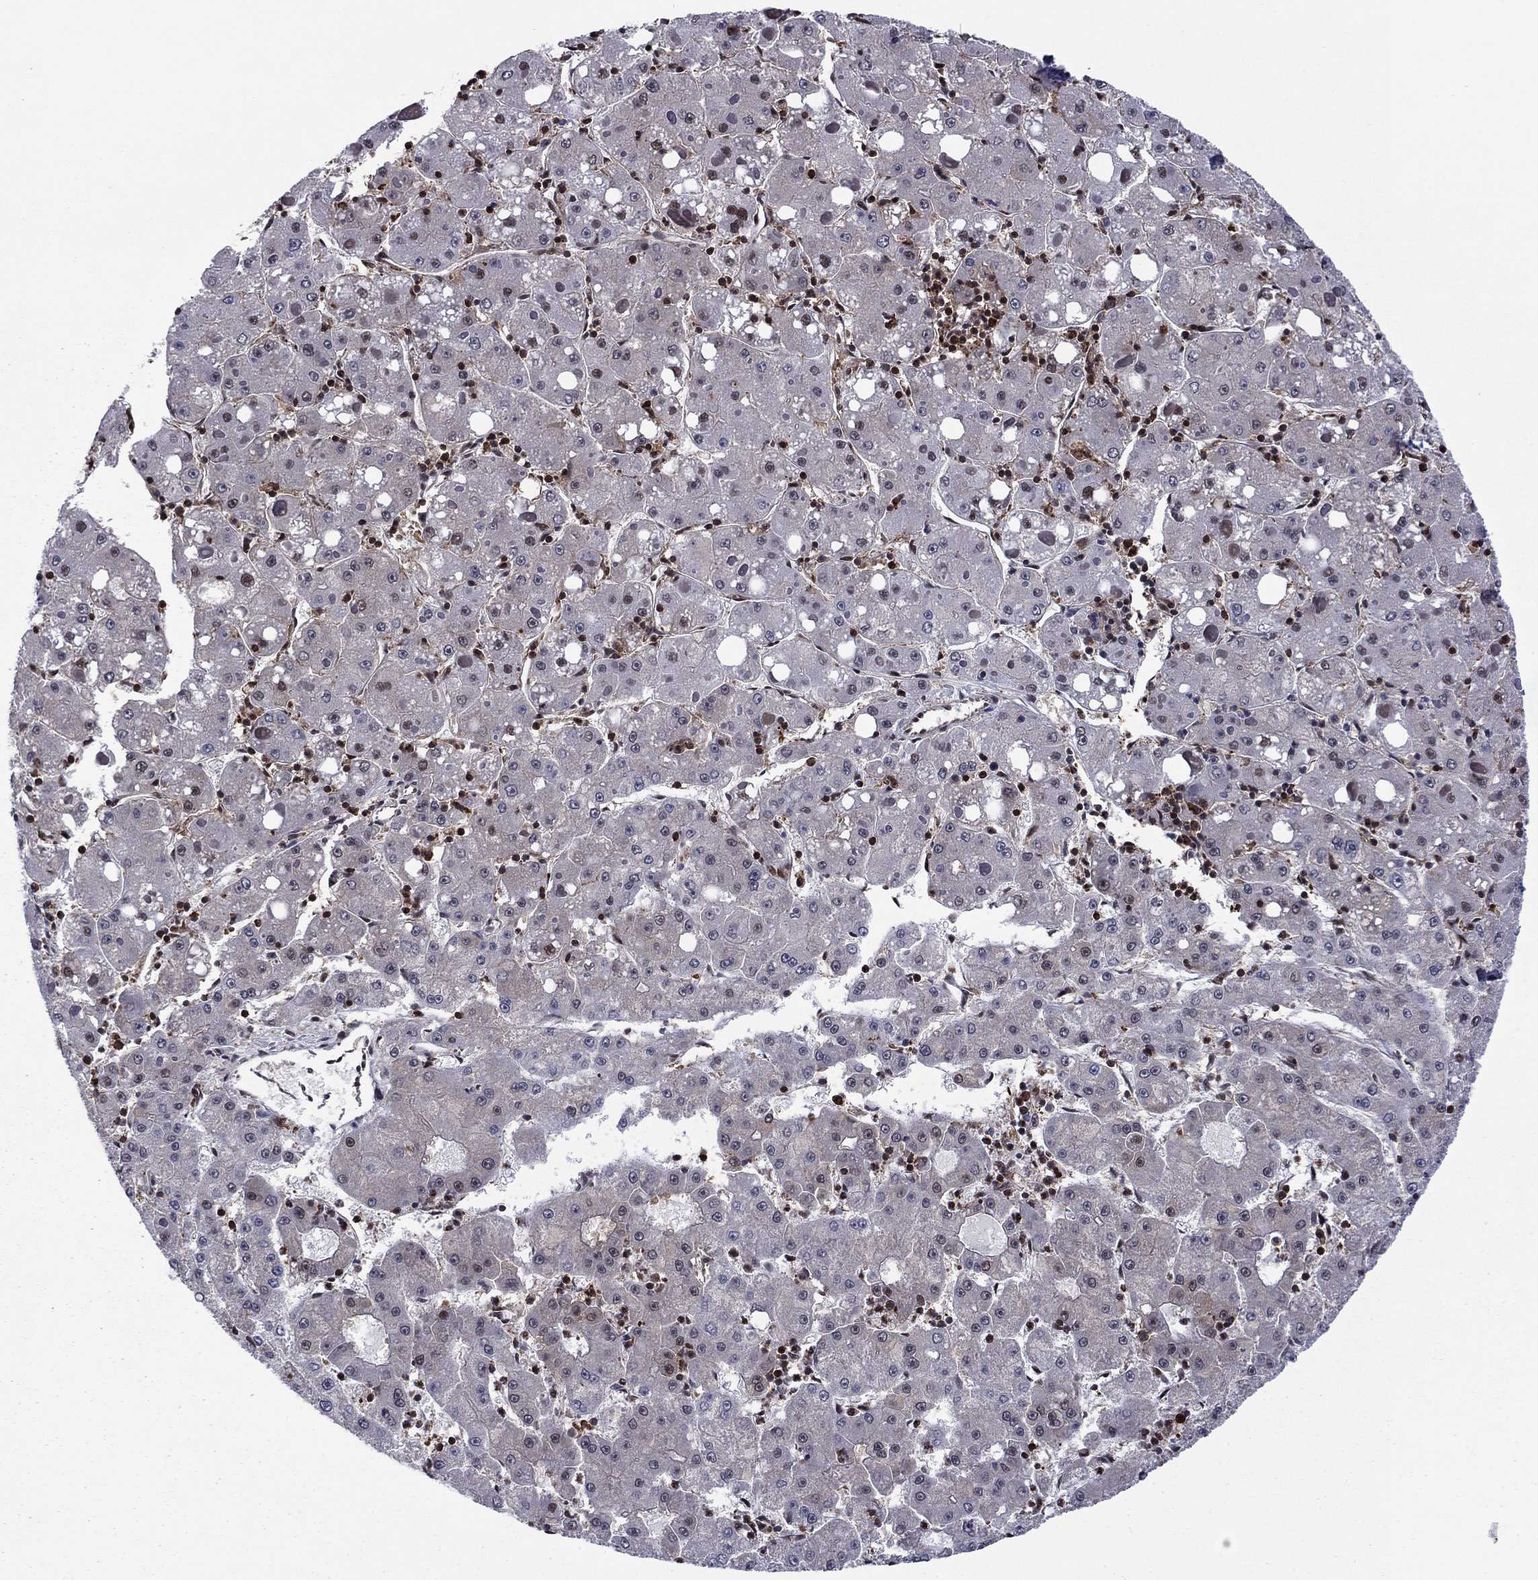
{"staining": {"intensity": "negative", "quantity": "none", "location": "none"}, "tissue": "liver cancer", "cell_type": "Tumor cells", "image_type": "cancer", "snomed": [{"axis": "morphology", "description": "Carcinoma, Hepatocellular, NOS"}, {"axis": "topography", "description": "Liver"}], "caption": "This is a image of immunohistochemistry staining of liver cancer (hepatocellular carcinoma), which shows no expression in tumor cells.", "gene": "PSMD2", "patient": {"sex": "male", "age": 73}}